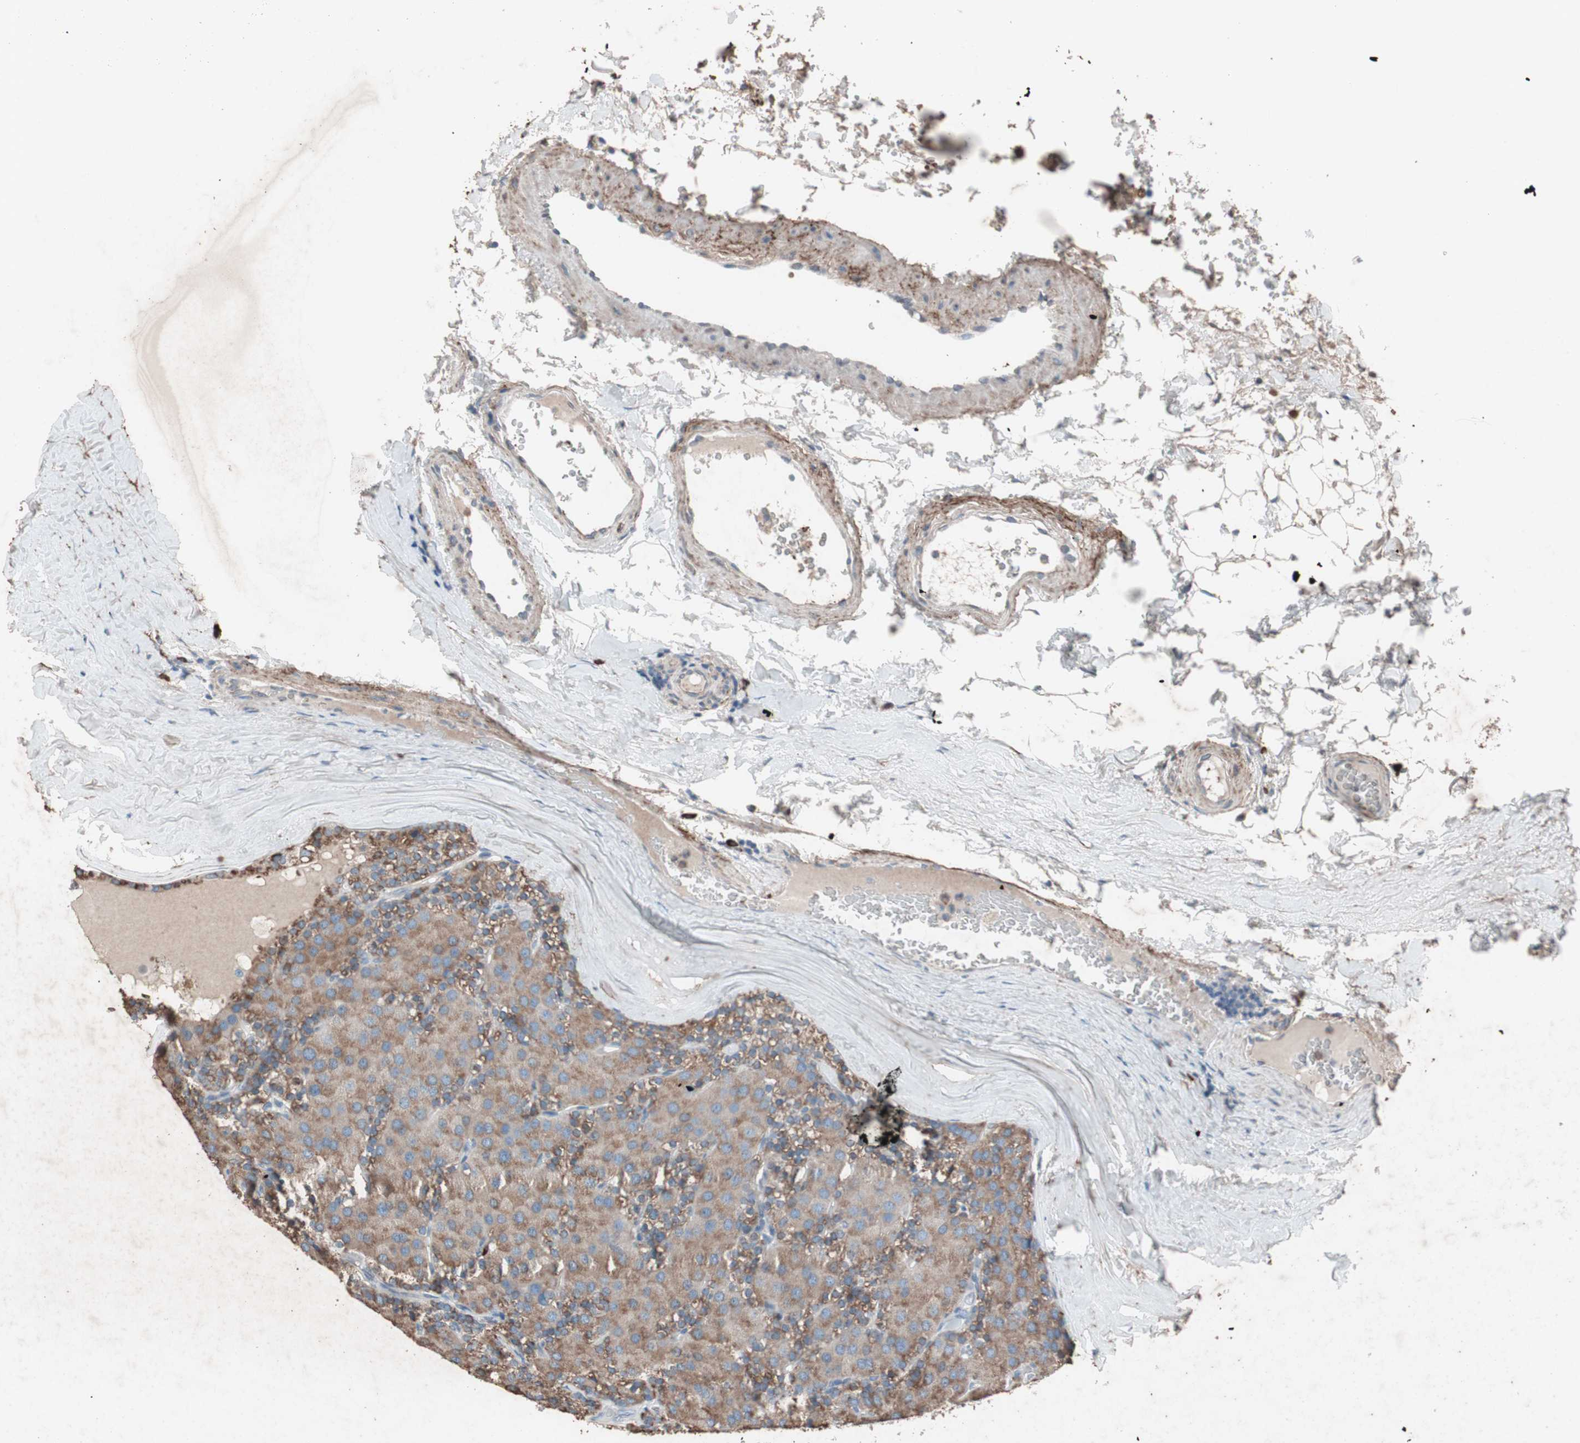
{"staining": {"intensity": "moderate", "quantity": "25%-75%", "location": "cytoplasmic/membranous"}, "tissue": "parathyroid gland", "cell_type": "Glandular cells", "image_type": "normal", "snomed": [{"axis": "morphology", "description": "Normal tissue, NOS"}, {"axis": "morphology", "description": "Adenoma, NOS"}, {"axis": "topography", "description": "Parathyroid gland"}], "caption": "Moderate cytoplasmic/membranous protein staining is seen in about 25%-75% of glandular cells in parathyroid gland. (DAB = brown stain, brightfield microscopy at high magnification).", "gene": "GRB7", "patient": {"sex": "female", "age": 86}}